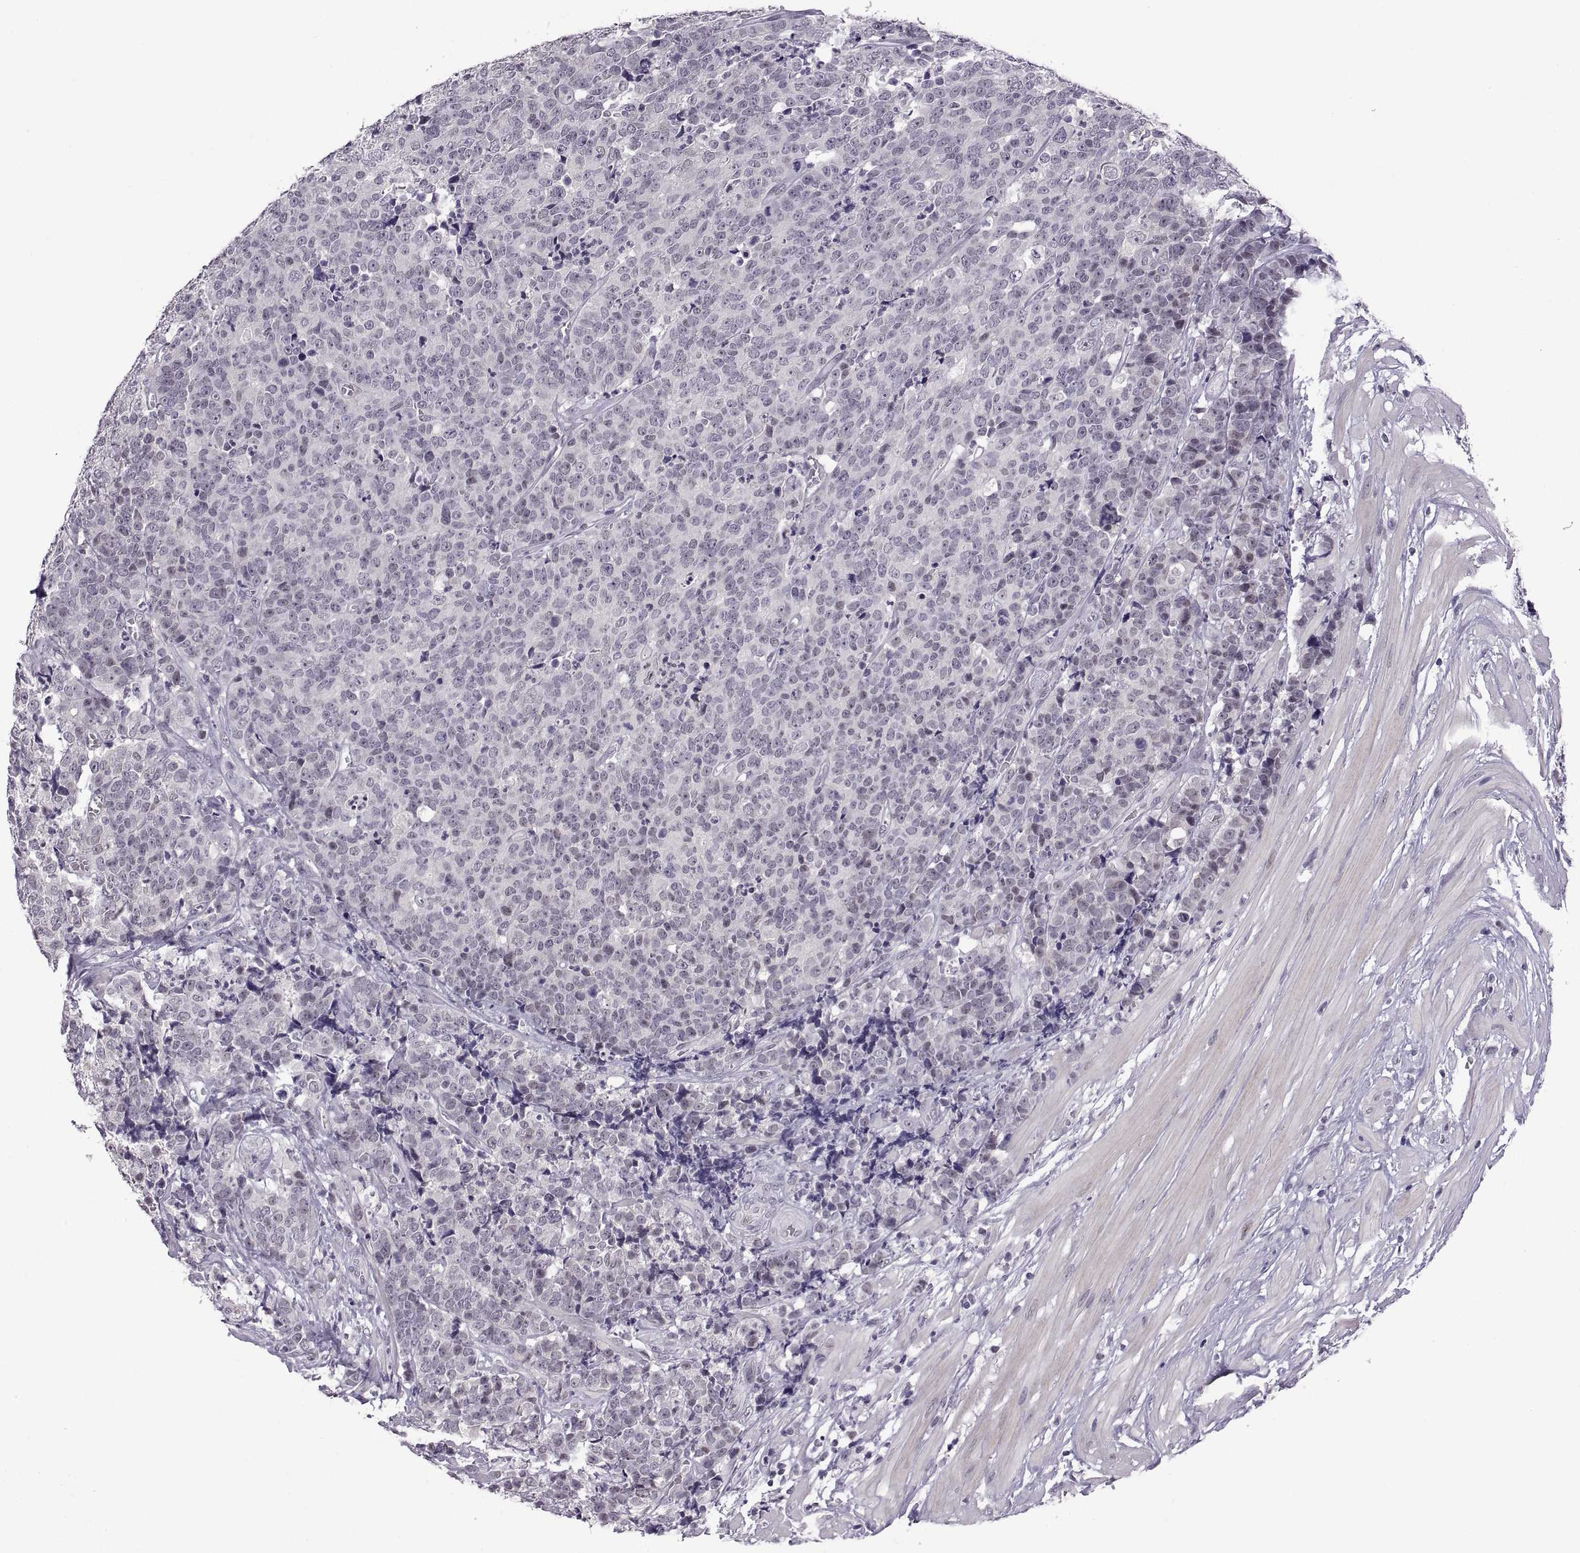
{"staining": {"intensity": "negative", "quantity": "none", "location": "none"}, "tissue": "prostate cancer", "cell_type": "Tumor cells", "image_type": "cancer", "snomed": [{"axis": "morphology", "description": "Adenocarcinoma, NOS"}, {"axis": "topography", "description": "Prostate"}], "caption": "Immunohistochemistry (IHC) histopathology image of prostate cancer (adenocarcinoma) stained for a protein (brown), which shows no expression in tumor cells.", "gene": "NEK2", "patient": {"sex": "male", "age": 67}}